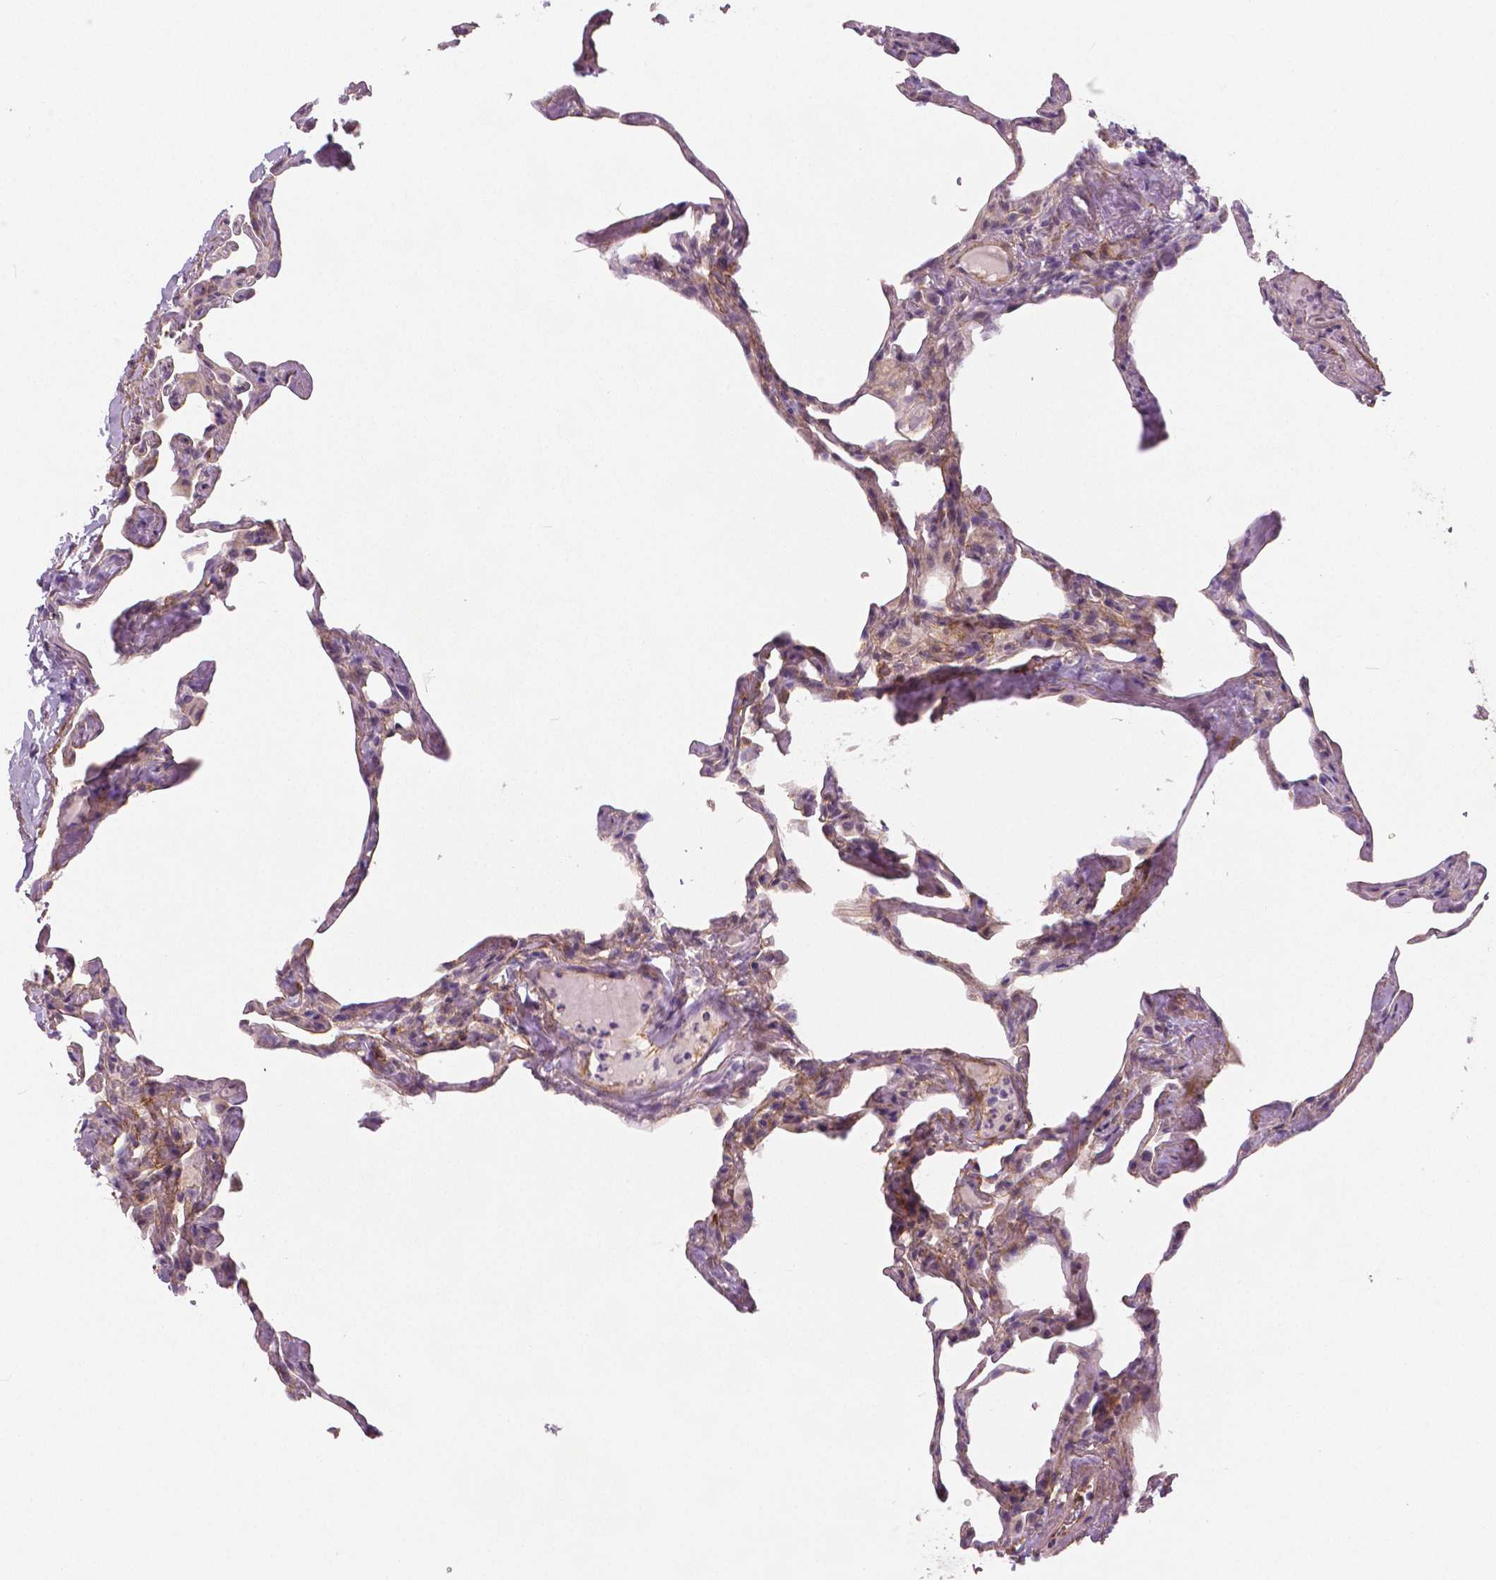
{"staining": {"intensity": "weak", "quantity": "25%-75%", "location": "cytoplasmic/membranous"}, "tissue": "lung", "cell_type": "Alveolar cells", "image_type": "normal", "snomed": [{"axis": "morphology", "description": "Normal tissue, NOS"}, {"axis": "topography", "description": "Lung"}], "caption": "Lung stained for a protein (brown) displays weak cytoplasmic/membranous positive positivity in about 25%-75% of alveolar cells.", "gene": "FLT1", "patient": {"sex": "male", "age": 65}}